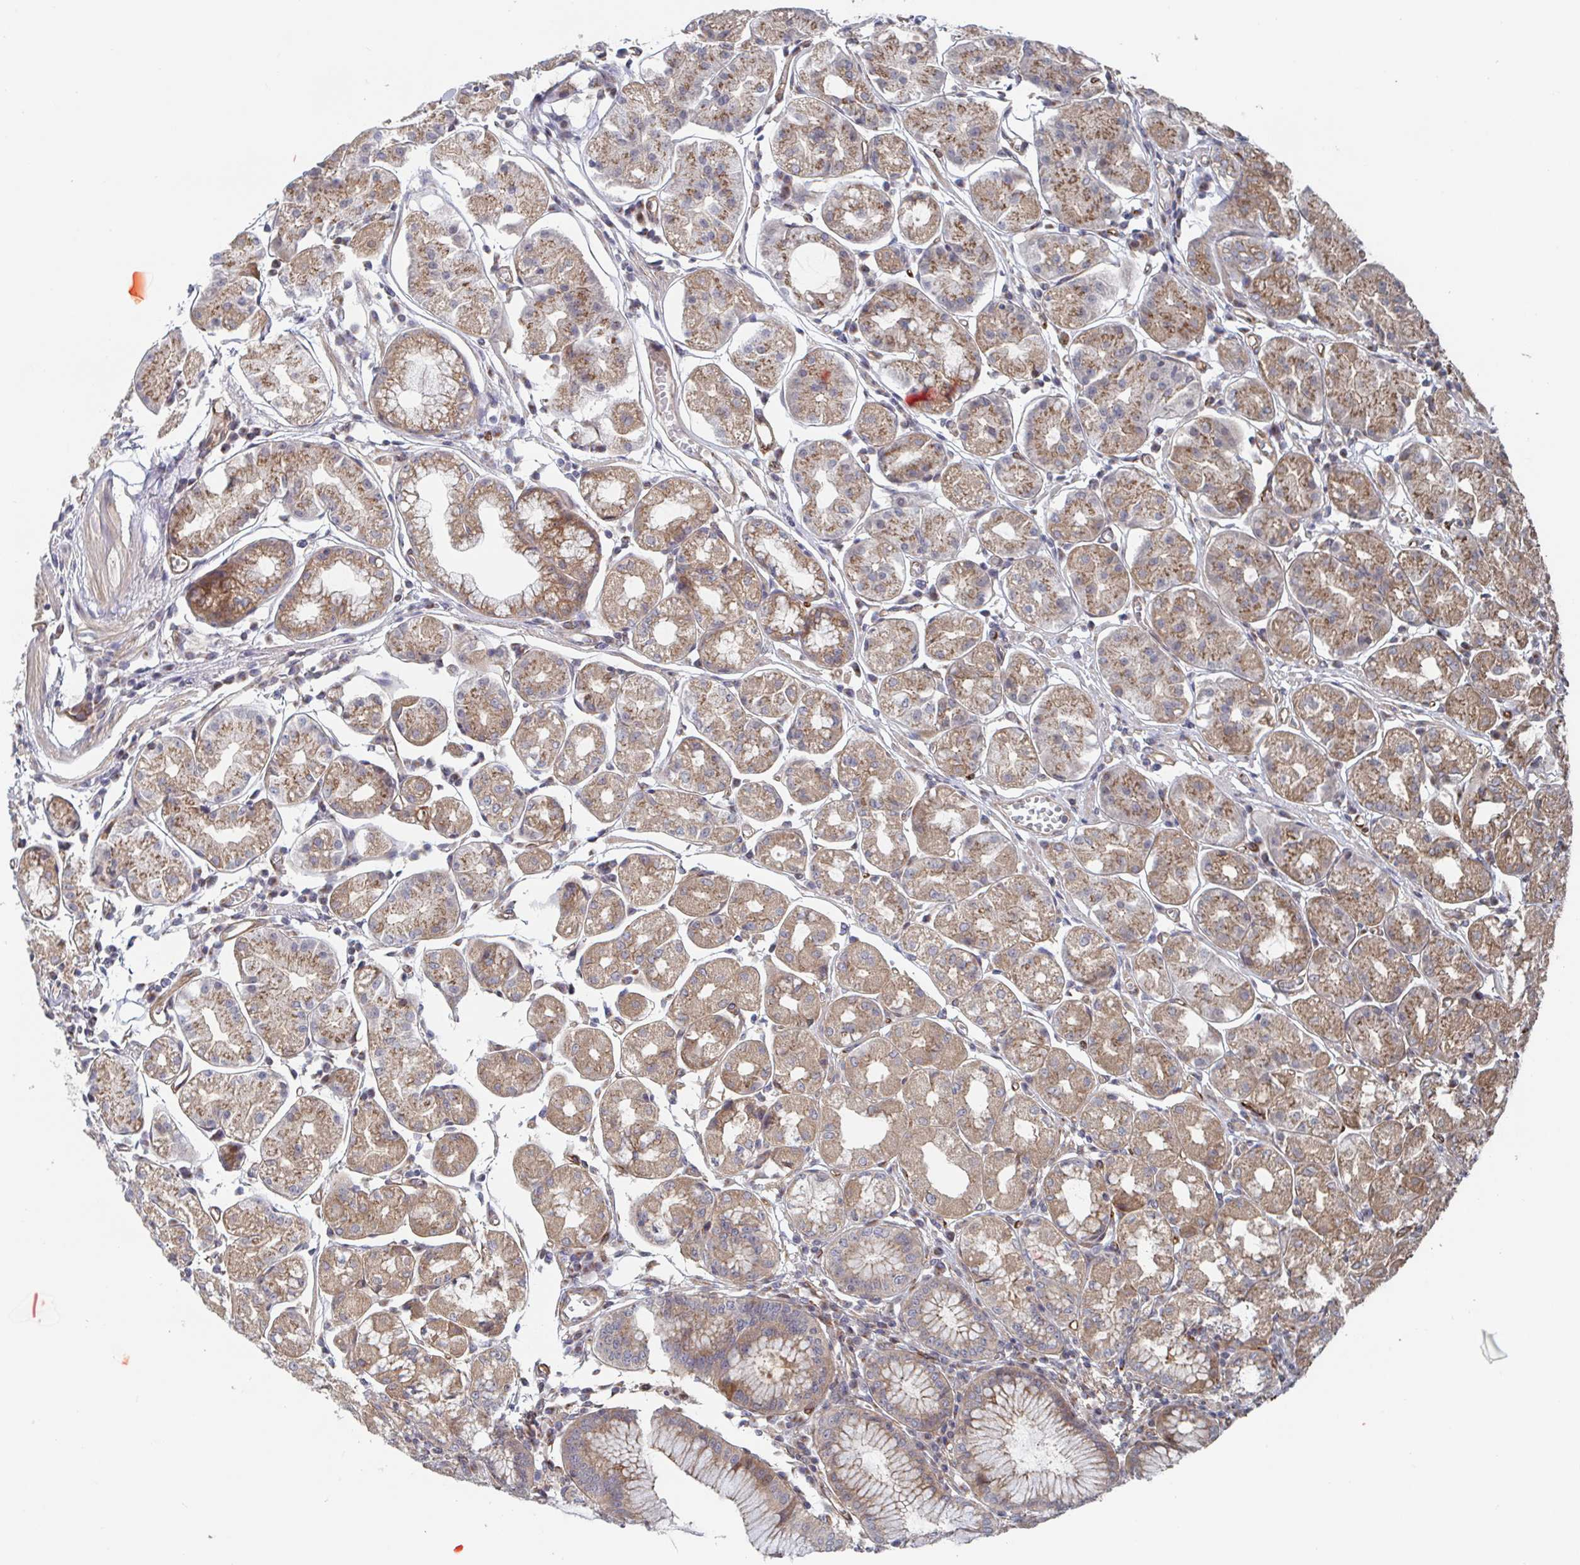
{"staining": {"intensity": "weak", "quantity": ">75%", "location": "cytoplasmic/membranous"}, "tissue": "stomach", "cell_type": "Glandular cells", "image_type": "normal", "snomed": [{"axis": "morphology", "description": "Normal tissue, NOS"}, {"axis": "topography", "description": "Stomach"}], "caption": "Protein expression analysis of normal stomach exhibits weak cytoplasmic/membranous positivity in approximately >75% of glandular cells.", "gene": "DVL3", "patient": {"sex": "male", "age": 55}}